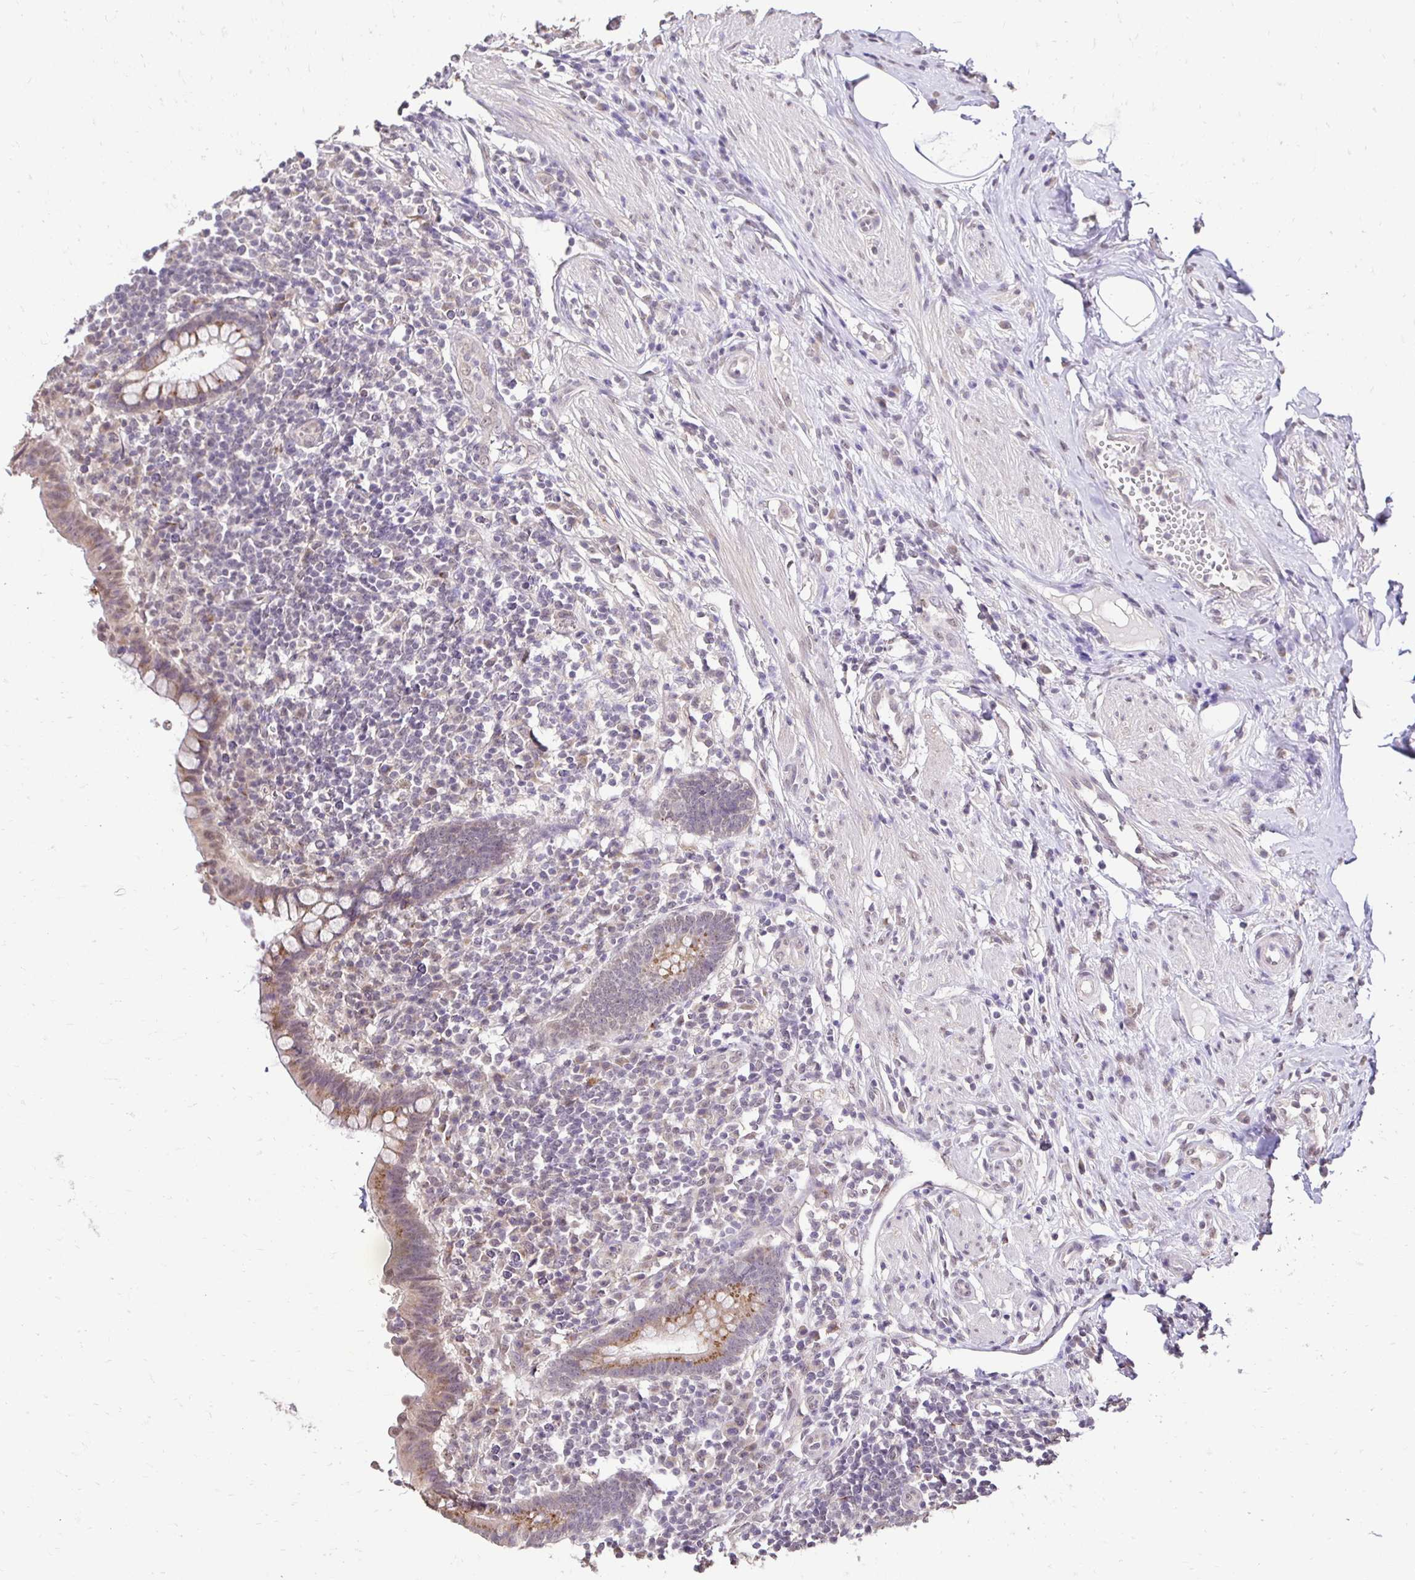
{"staining": {"intensity": "moderate", "quantity": "<25%", "location": "cytoplasmic/membranous,nuclear"}, "tissue": "appendix", "cell_type": "Glandular cells", "image_type": "normal", "snomed": [{"axis": "morphology", "description": "Normal tissue, NOS"}, {"axis": "topography", "description": "Appendix"}], "caption": "A micrograph showing moderate cytoplasmic/membranous,nuclear expression in approximately <25% of glandular cells in benign appendix, as visualized by brown immunohistochemical staining.", "gene": "RHEBL1", "patient": {"sex": "female", "age": 56}}